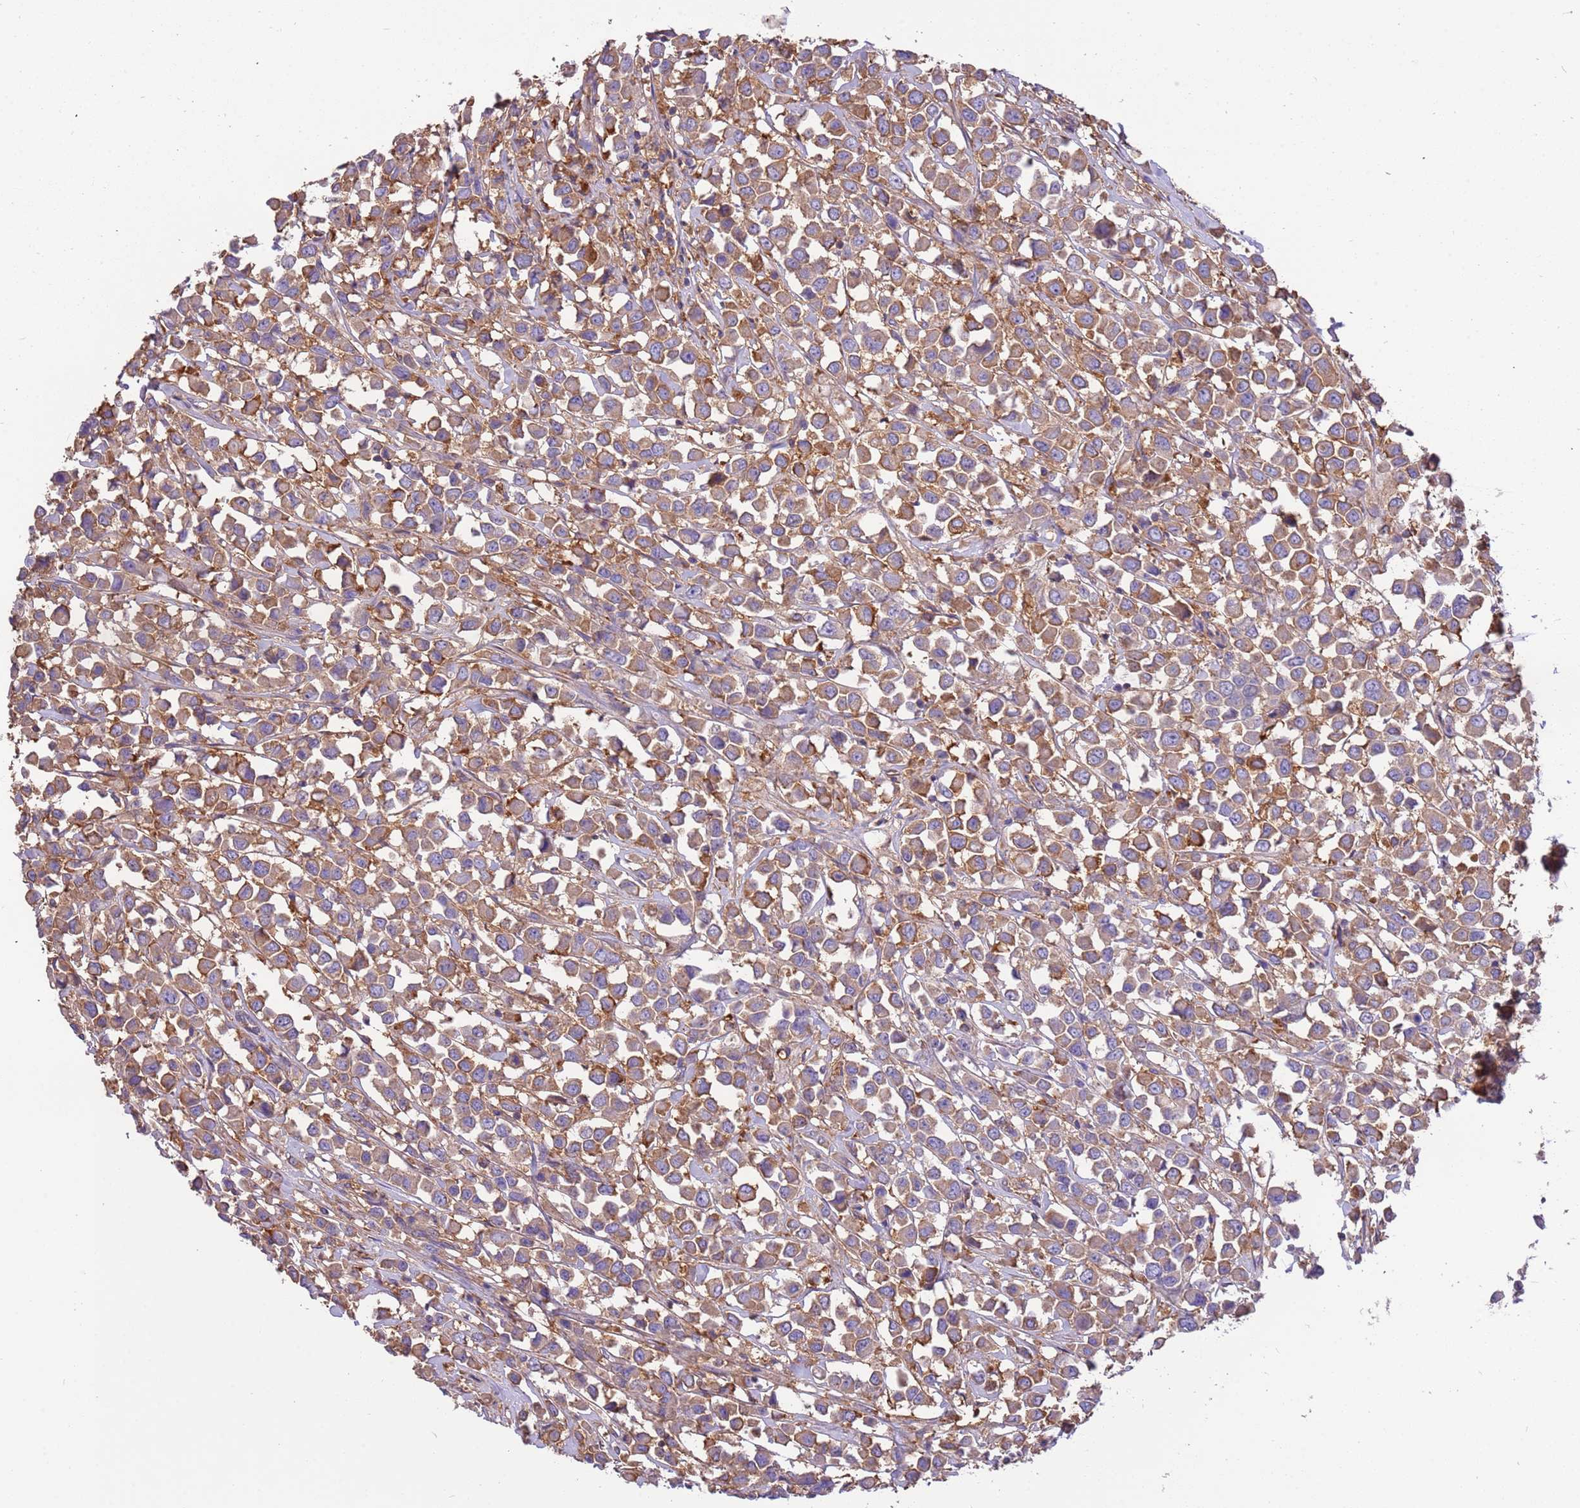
{"staining": {"intensity": "moderate", "quantity": ">75%", "location": "cytoplasmic/membranous"}, "tissue": "breast cancer", "cell_type": "Tumor cells", "image_type": "cancer", "snomed": [{"axis": "morphology", "description": "Duct carcinoma"}, {"axis": "topography", "description": "Breast"}], "caption": "Intraductal carcinoma (breast) tissue demonstrates moderate cytoplasmic/membranous expression in approximately >75% of tumor cells", "gene": "NAALADL1", "patient": {"sex": "female", "age": 61}}